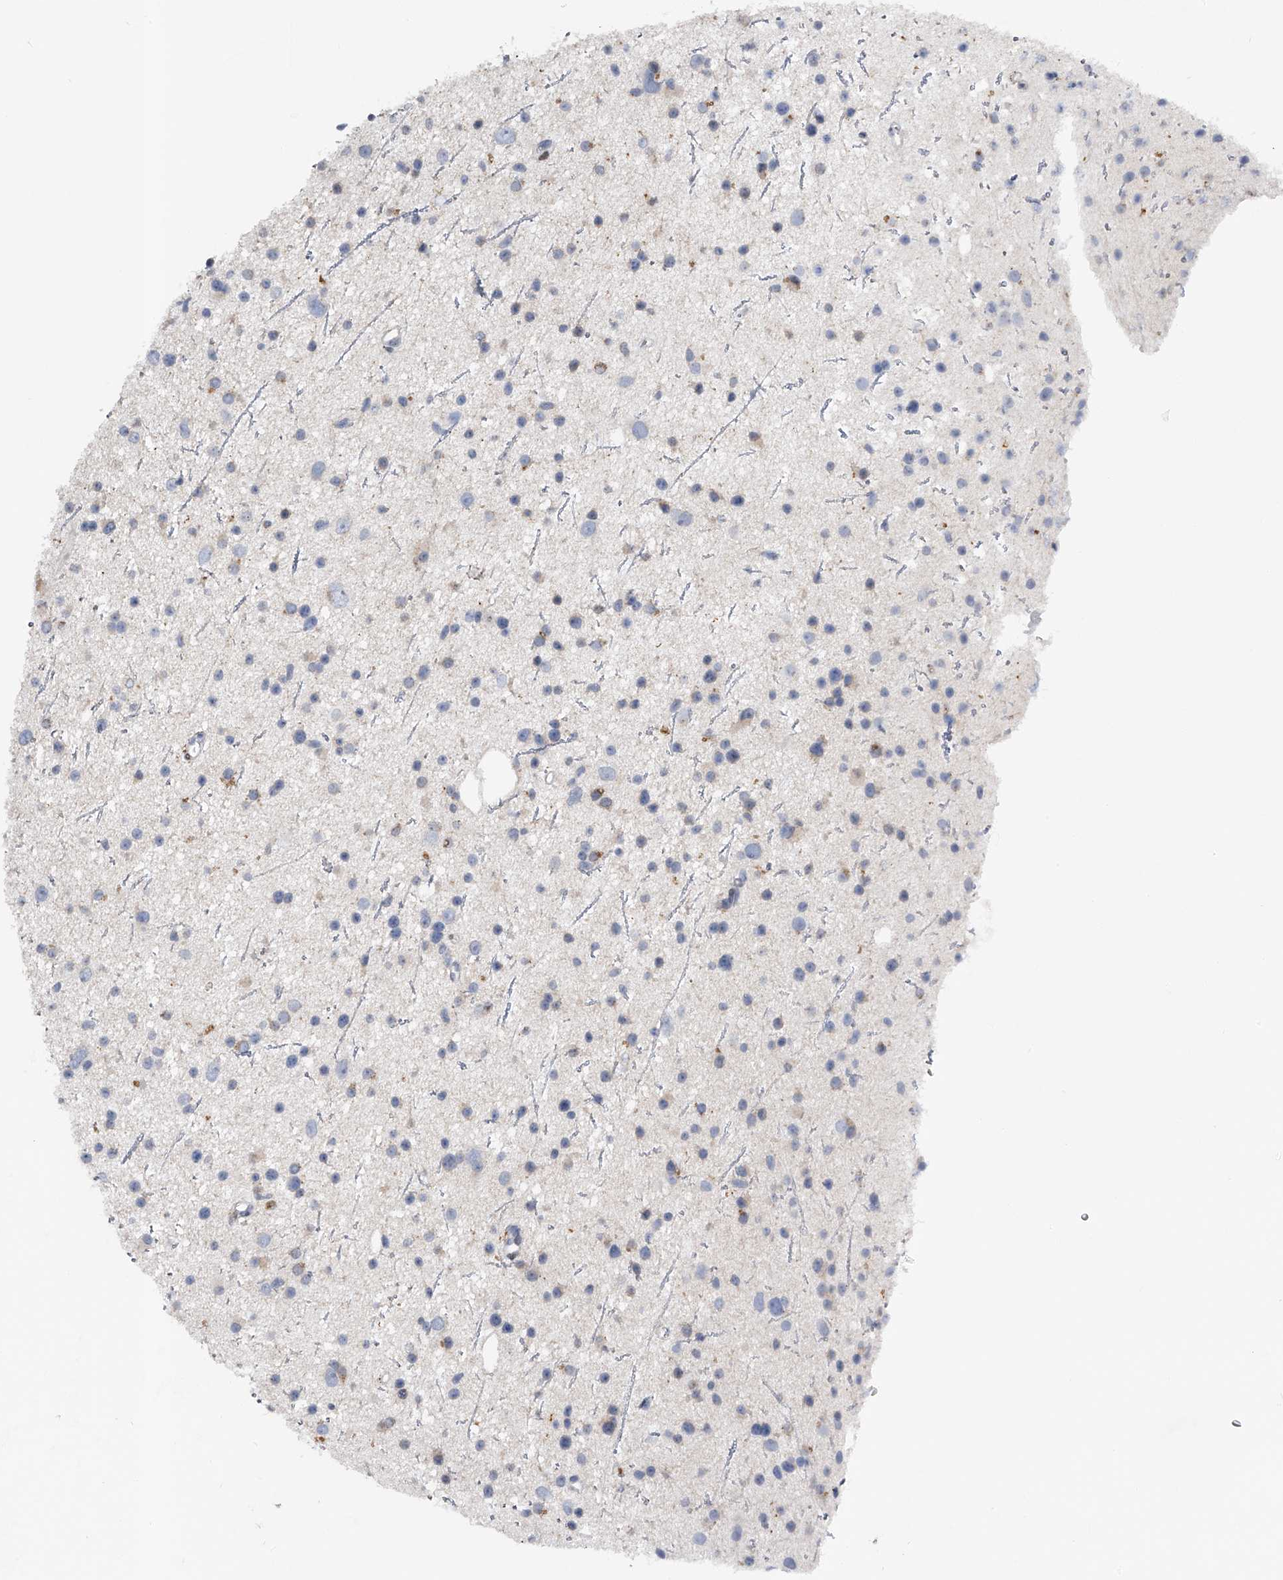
{"staining": {"intensity": "negative", "quantity": "none", "location": "none"}, "tissue": "glioma", "cell_type": "Tumor cells", "image_type": "cancer", "snomed": [{"axis": "morphology", "description": "Glioma, malignant, Low grade"}, {"axis": "topography", "description": "Cerebral cortex"}], "caption": "Tumor cells are negative for brown protein staining in glioma.", "gene": "RWDD2A", "patient": {"sex": "female", "age": 39}}